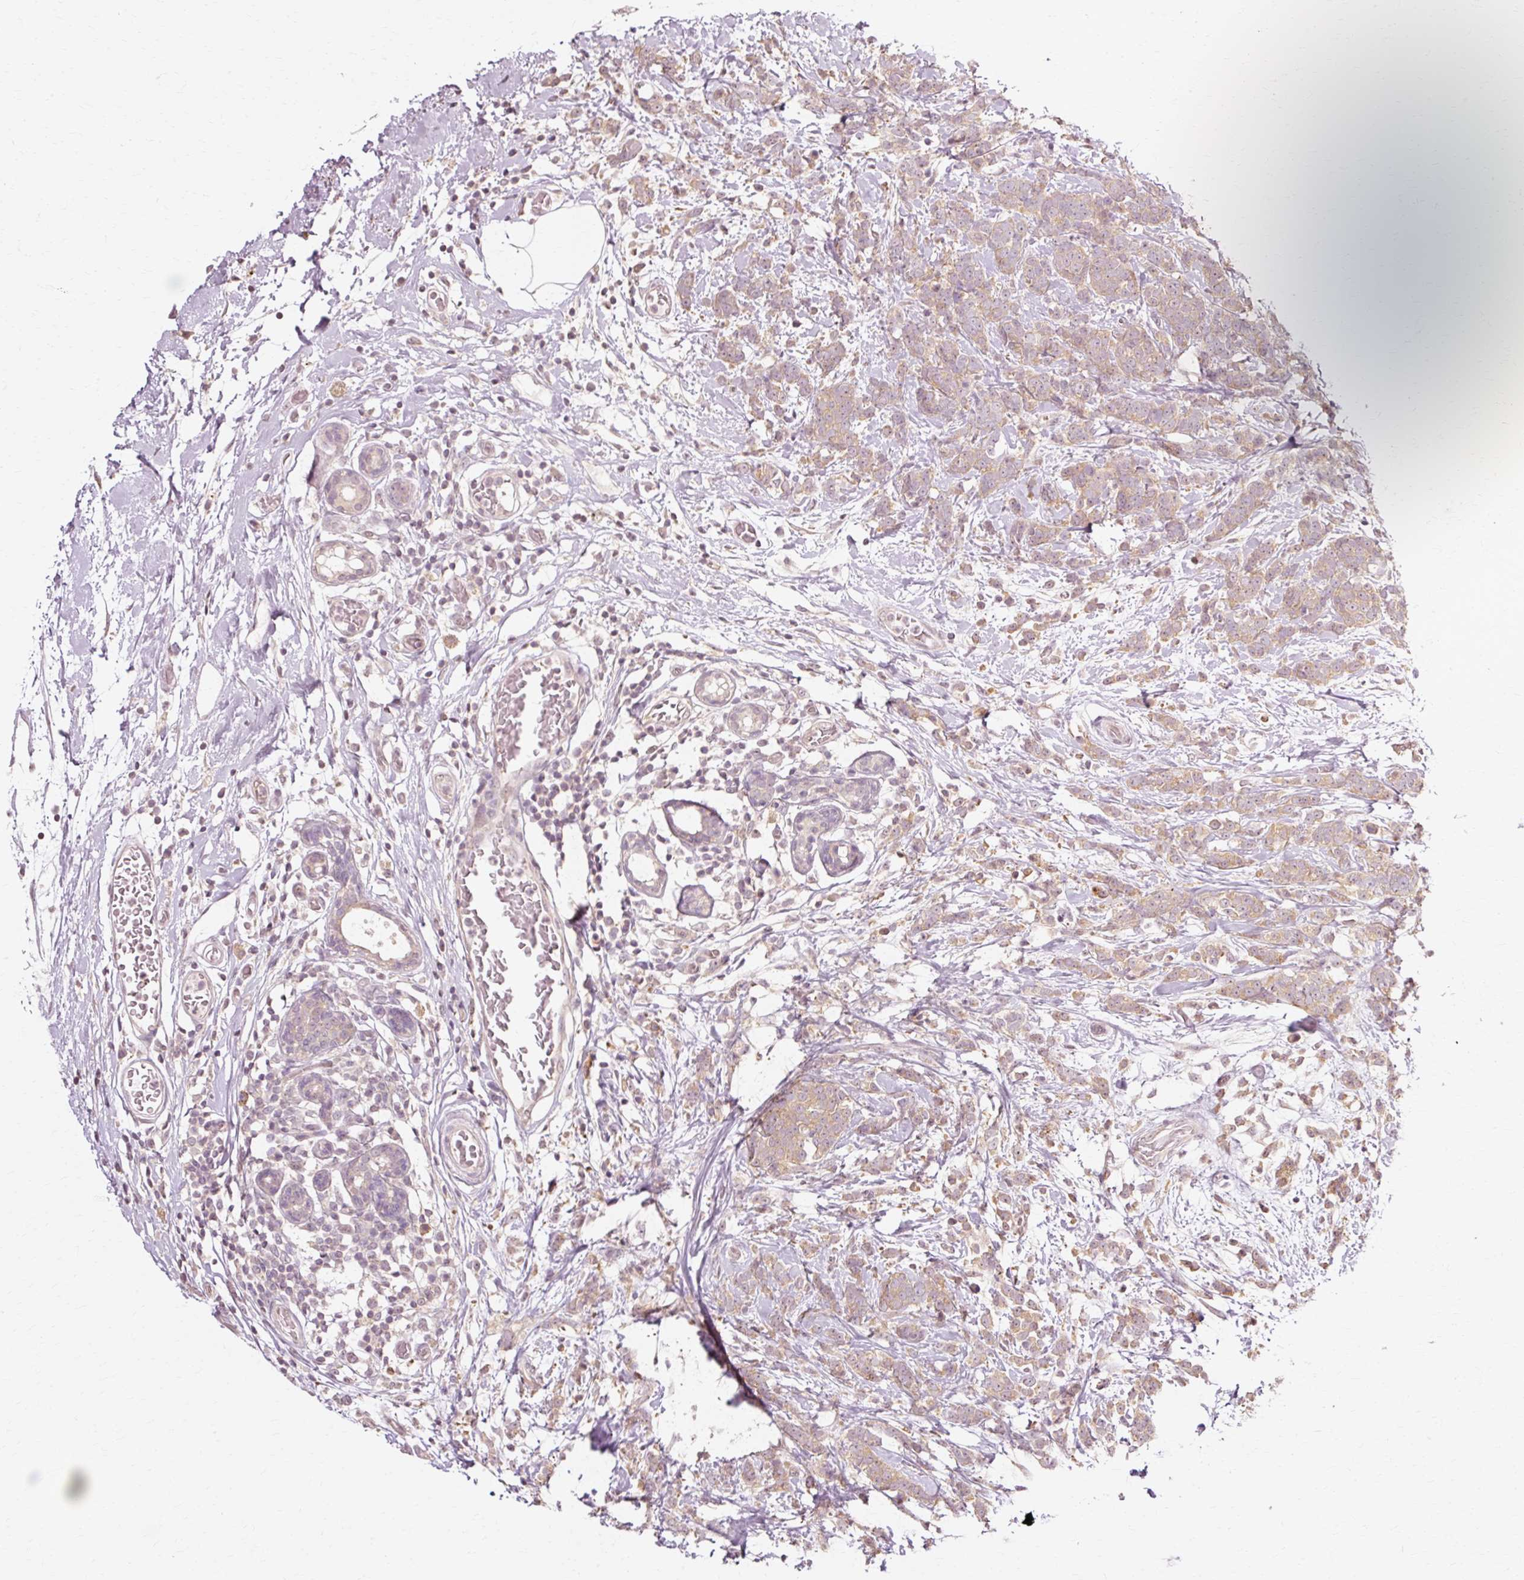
{"staining": {"intensity": "weak", "quantity": ">75%", "location": "cytoplasmic/membranous"}, "tissue": "breast cancer", "cell_type": "Tumor cells", "image_type": "cancer", "snomed": [{"axis": "morphology", "description": "Lobular carcinoma"}, {"axis": "topography", "description": "Breast"}], "caption": "Human breast lobular carcinoma stained for a protein (brown) exhibits weak cytoplasmic/membranous positive expression in approximately >75% of tumor cells.", "gene": "RGPD5", "patient": {"sex": "female", "age": 58}}